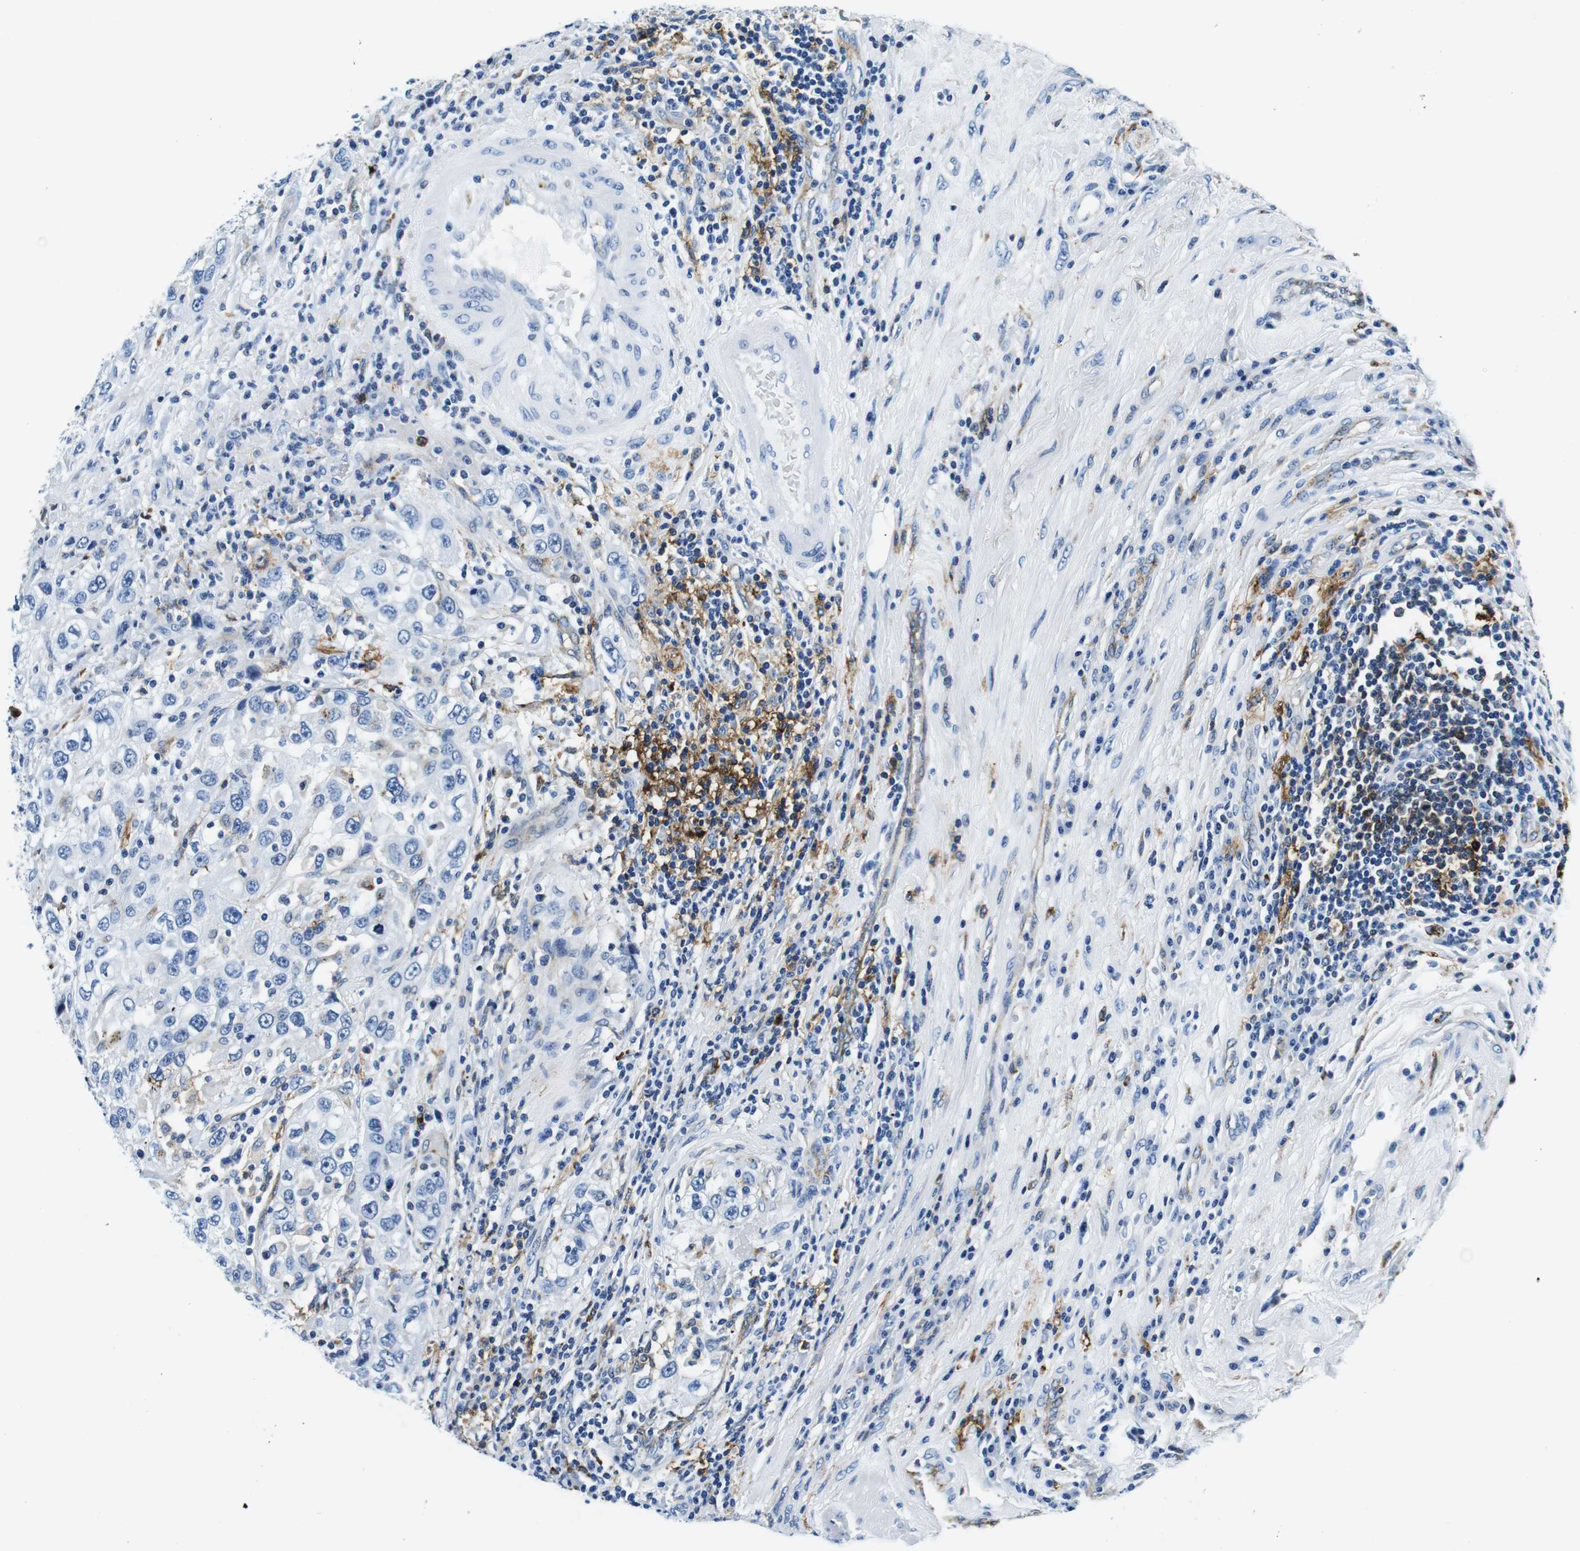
{"staining": {"intensity": "strong", "quantity": "<25%", "location": "cytoplasmic/membranous"}, "tissue": "urothelial cancer", "cell_type": "Tumor cells", "image_type": "cancer", "snomed": [{"axis": "morphology", "description": "Urothelial carcinoma, High grade"}, {"axis": "topography", "description": "Urinary bladder"}], "caption": "The photomicrograph reveals staining of urothelial cancer, revealing strong cytoplasmic/membranous protein positivity (brown color) within tumor cells.", "gene": "HLA-DRB1", "patient": {"sex": "female", "age": 80}}